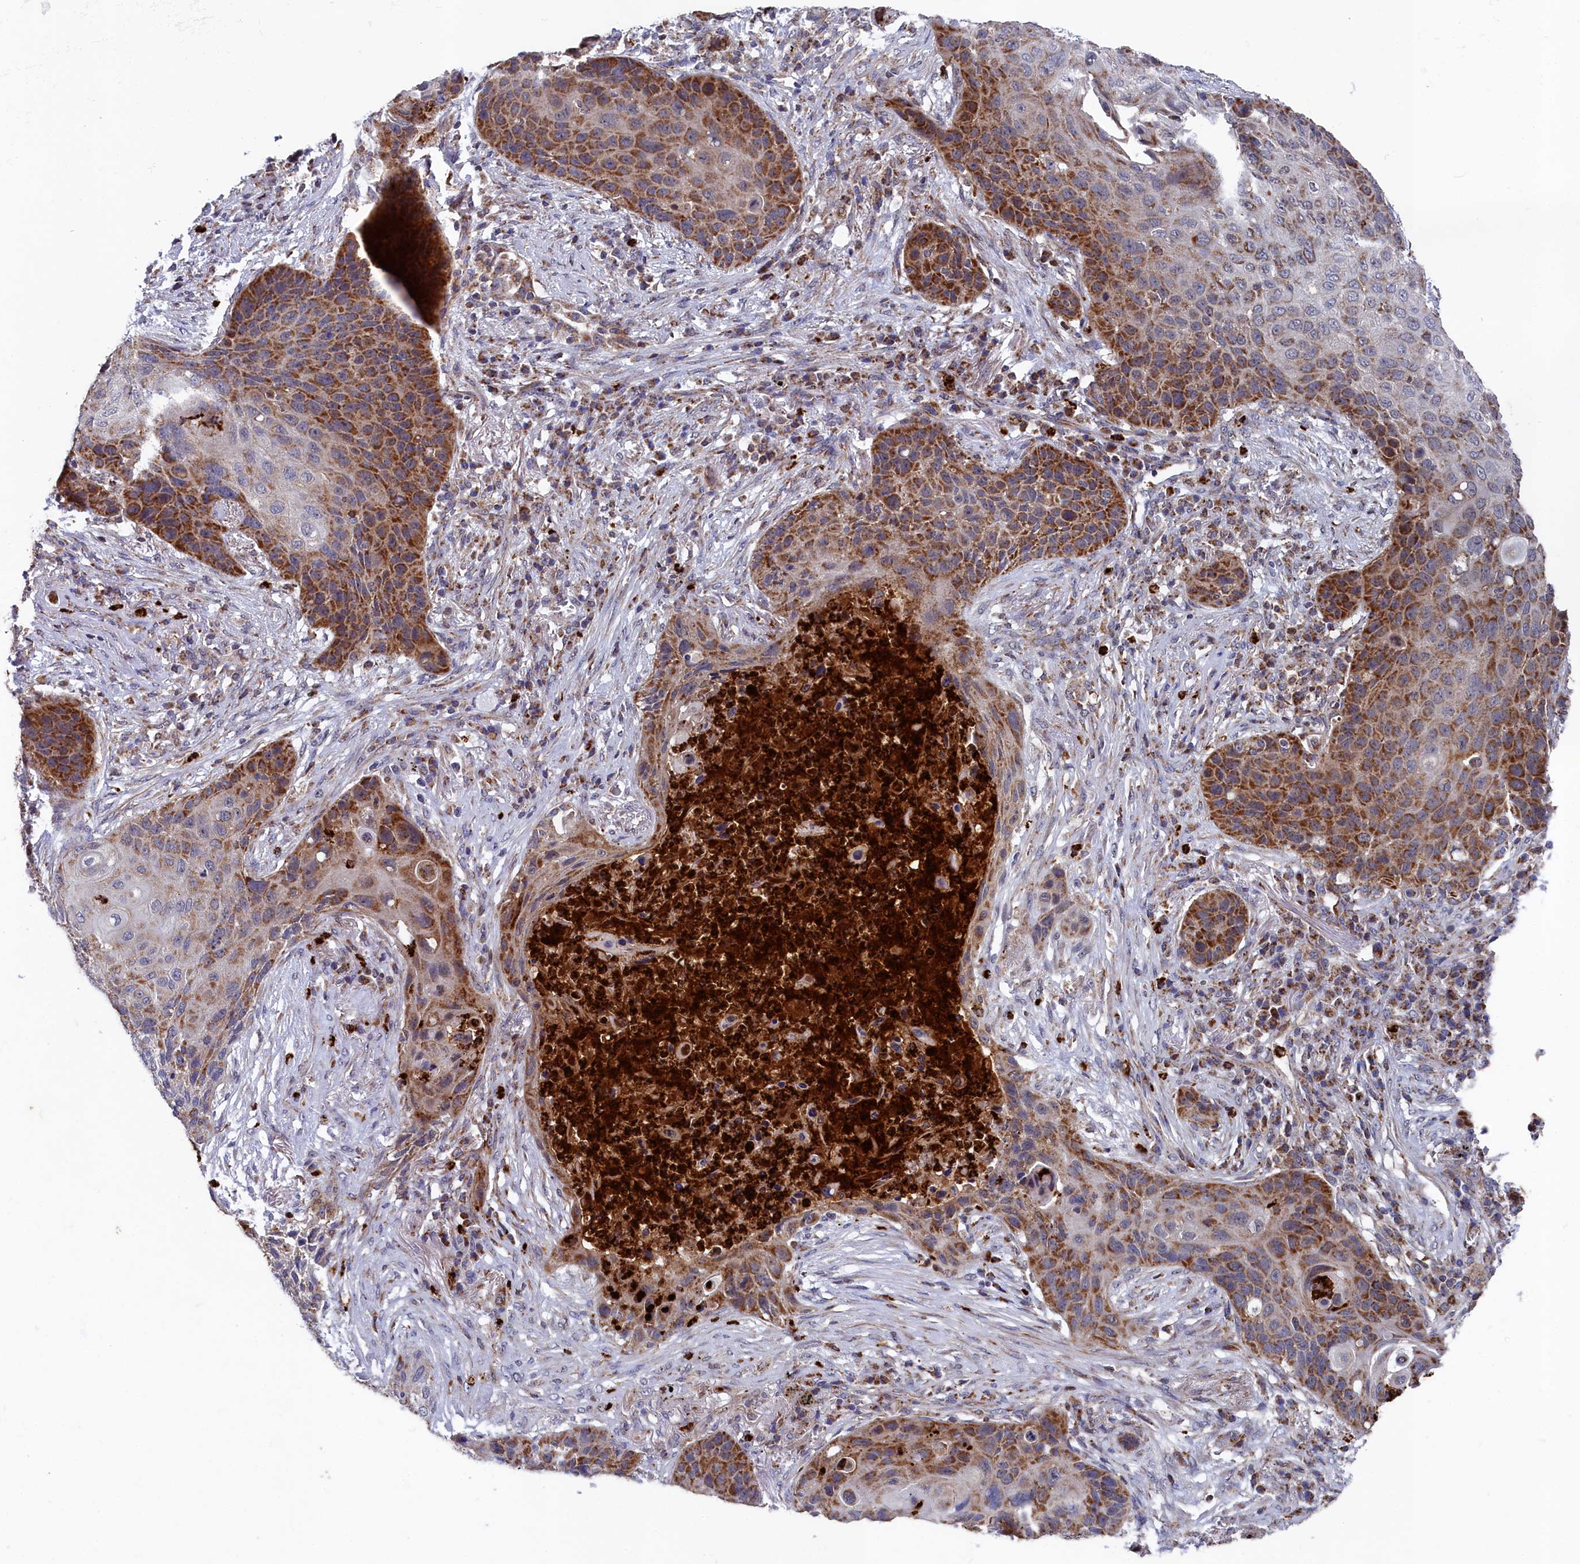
{"staining": {"intensity": "moderate", "quantity": "25%-75%", "location": "cytoplasmic/membranous"}, "tissue": "lung cancer", "cell_type": "Tumor cells", "image_type": "cancer", "snomed": [{"axis": "morphology", "description": "Squamous cell carcinoma, NOS"}, {"axis": "topography", "description": "Lung"}], "caption": "Immunohistochemical staining of lung squamous cell carcinoma demonstrates moderate cytoplasmic/membranous protein staining in about 25%-75% of tumor cells.", "gene": "CHCHD1", "patient": {"sex": "female", "age": 63}}